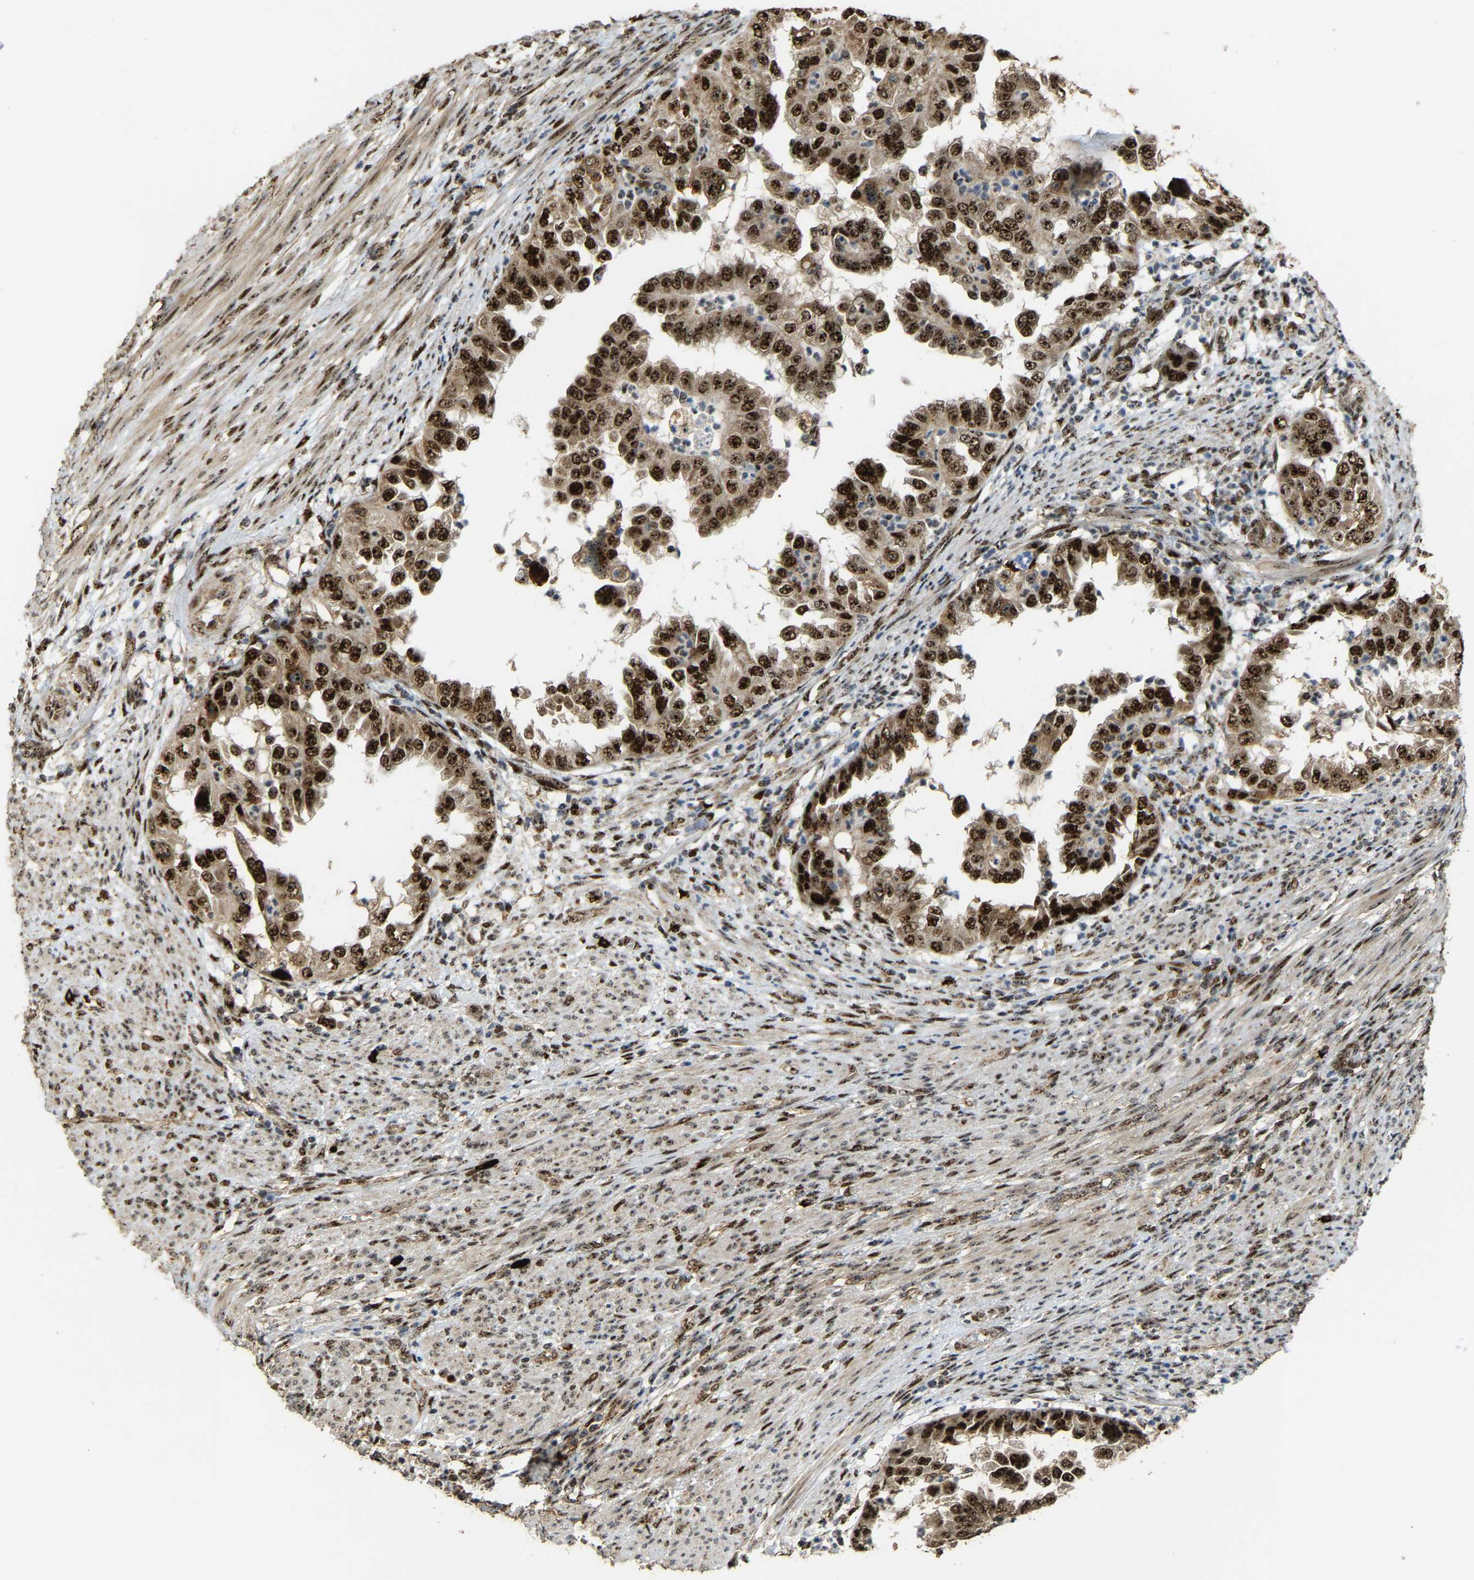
{"staining": {"intensity": "strong", "quantity": ">75%", "location": "cytoplasmic/membranous,nuclear"}, "tissue": "endometrial cancer", "cell_type": "Tumor cells", "image_type": "cancer", "snomed": [{"axis": "morphology", "description": "Adenocarcinoma, NOS"}, {"axis": "topography", "description": "Endometrium"}], "caption": "This is an image of IHC staining of endometrial cancer, which shows strong positivity in the cytoplasmic/membranous and nuclear of tumor cells.", "gene": "ZNF687", "patient": {"sex": "female", "age": 85}}